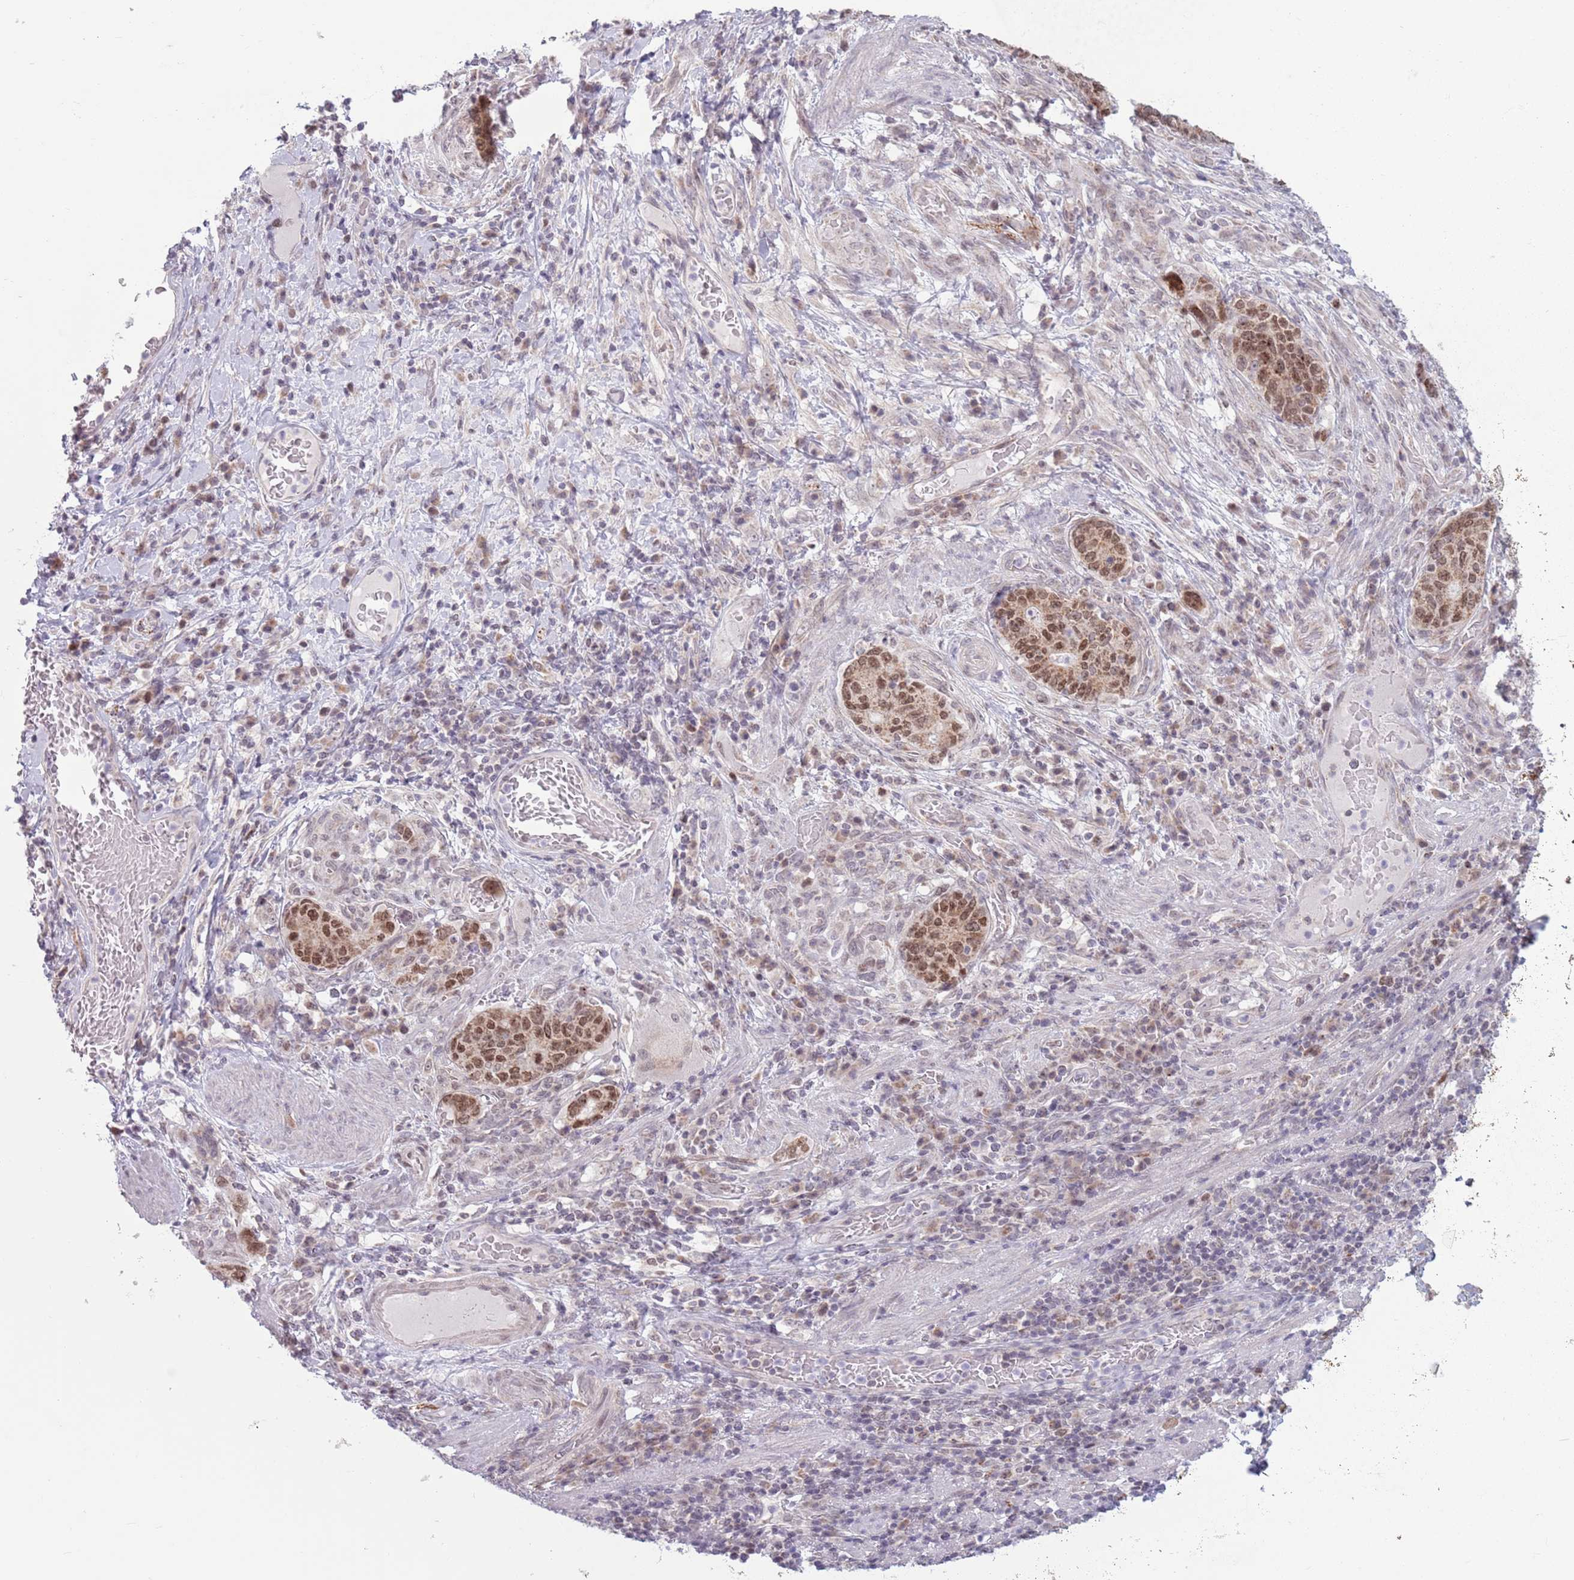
{"staining": {"intensity": "moderate", "quantity": ">75%", "location": "nuclear"}, "tissue": "stomach cancer", "cell_type": "Tumor cells", "image_type": "cancer", "snomed": [{"axis": "morphology", "description": "Normal tissue, NOS"}, {"axis": "morphology", "description": "Adenocarcinoma, NOS"}, {"axis": "topography", "description": "Stomach"}], "caption": "Immunohistochemistry (IHC) staining of stomach cancer (adenocarcinoma), which exhibits medium levels of moderate nuclear expression in approximately >75% of tumor cells indicating moderate nuclear protein expression. The staining was performed using DAB (3,3'-diaminobenzidine) (brown) for protein detection and nuclei were counterstained in hematoxylin (blue).", "gene": "MRPL34", "patient": {"sex": "female", "age": 64}}